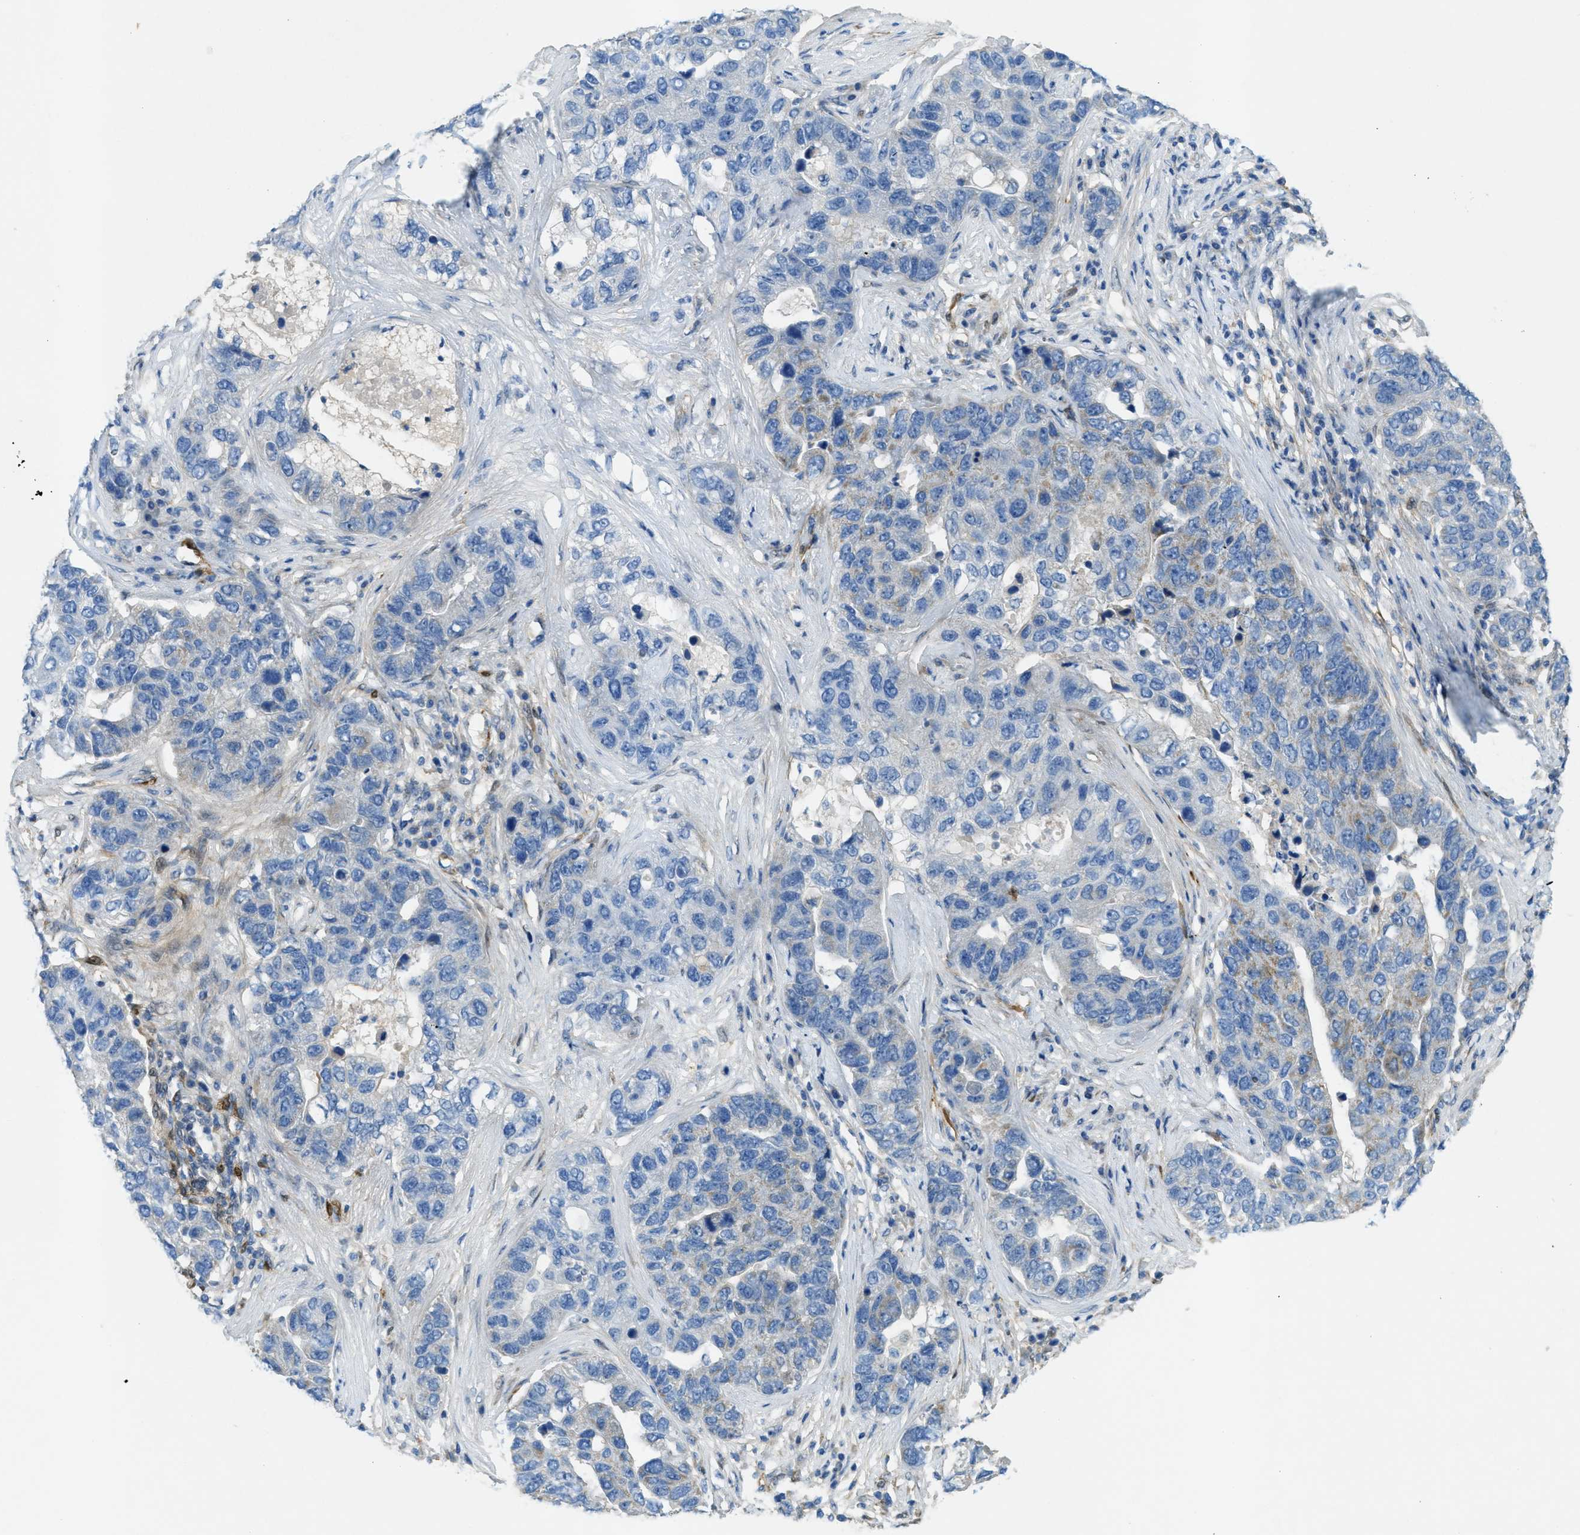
{"staining": {"intensity": "negative", "quantity": "none", "location": "none"}, "tissue": "pancreatic cancer", "cell_type": "Tumor cells", "image_type": "cancer", "snomed": [{"axis": "morphology", "description": "Adenocarcinoma, NOS"}, {"axis": "topography", "description": "Pancreas"}], "caption": "An image of human pancreatic cancer (adenocarcinoma) is negative for staining in tumor cells.", "gene": "CYGB", "patient": {"sex": "female", "age": 61}}